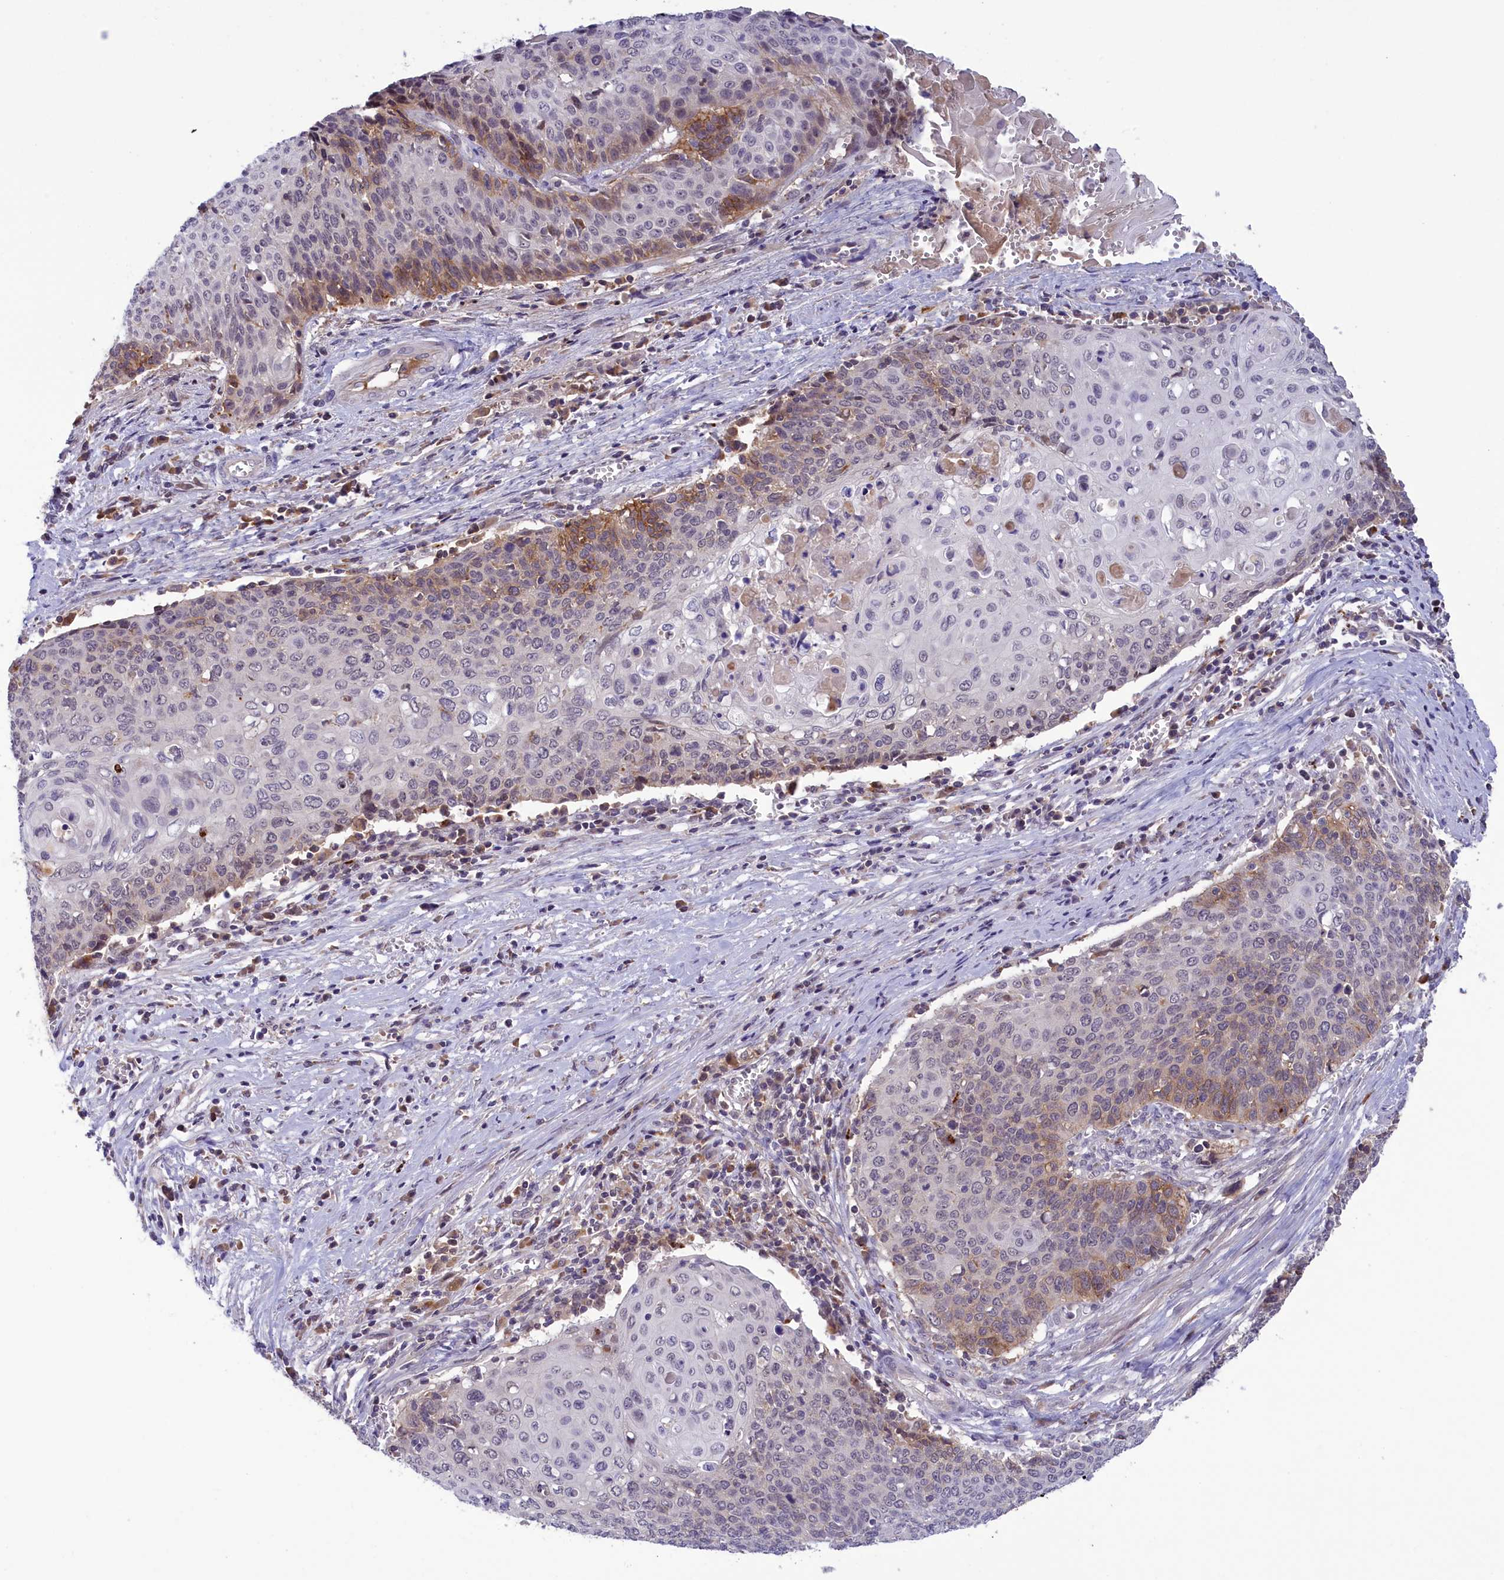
{"staining": {"intensity": "moderate", "quantity": "<25%", "location": "cytoplasmic/membranous"}, "tissue": "cervical cancer", "cell_type": "Tumor cells", "image_type": "cancer", "snomed": [{"axis": "morphology", "description": "Squamous cell carcinoma, NOS"}, {"axis": "topography", "description": "Cervix"}], "caption": "Immunohistochemical staining of human cervical cancer demonstrates low levels of moderate cytoplasmic/membranous staining in approximately <25% of tumor cells. The staining was performed using DAB, with brown indicating positive protein expression. Nuclei are stained blue with hematoxylin.", "gene": "STYX", "patient": {"sex": "female", "age": 39}}